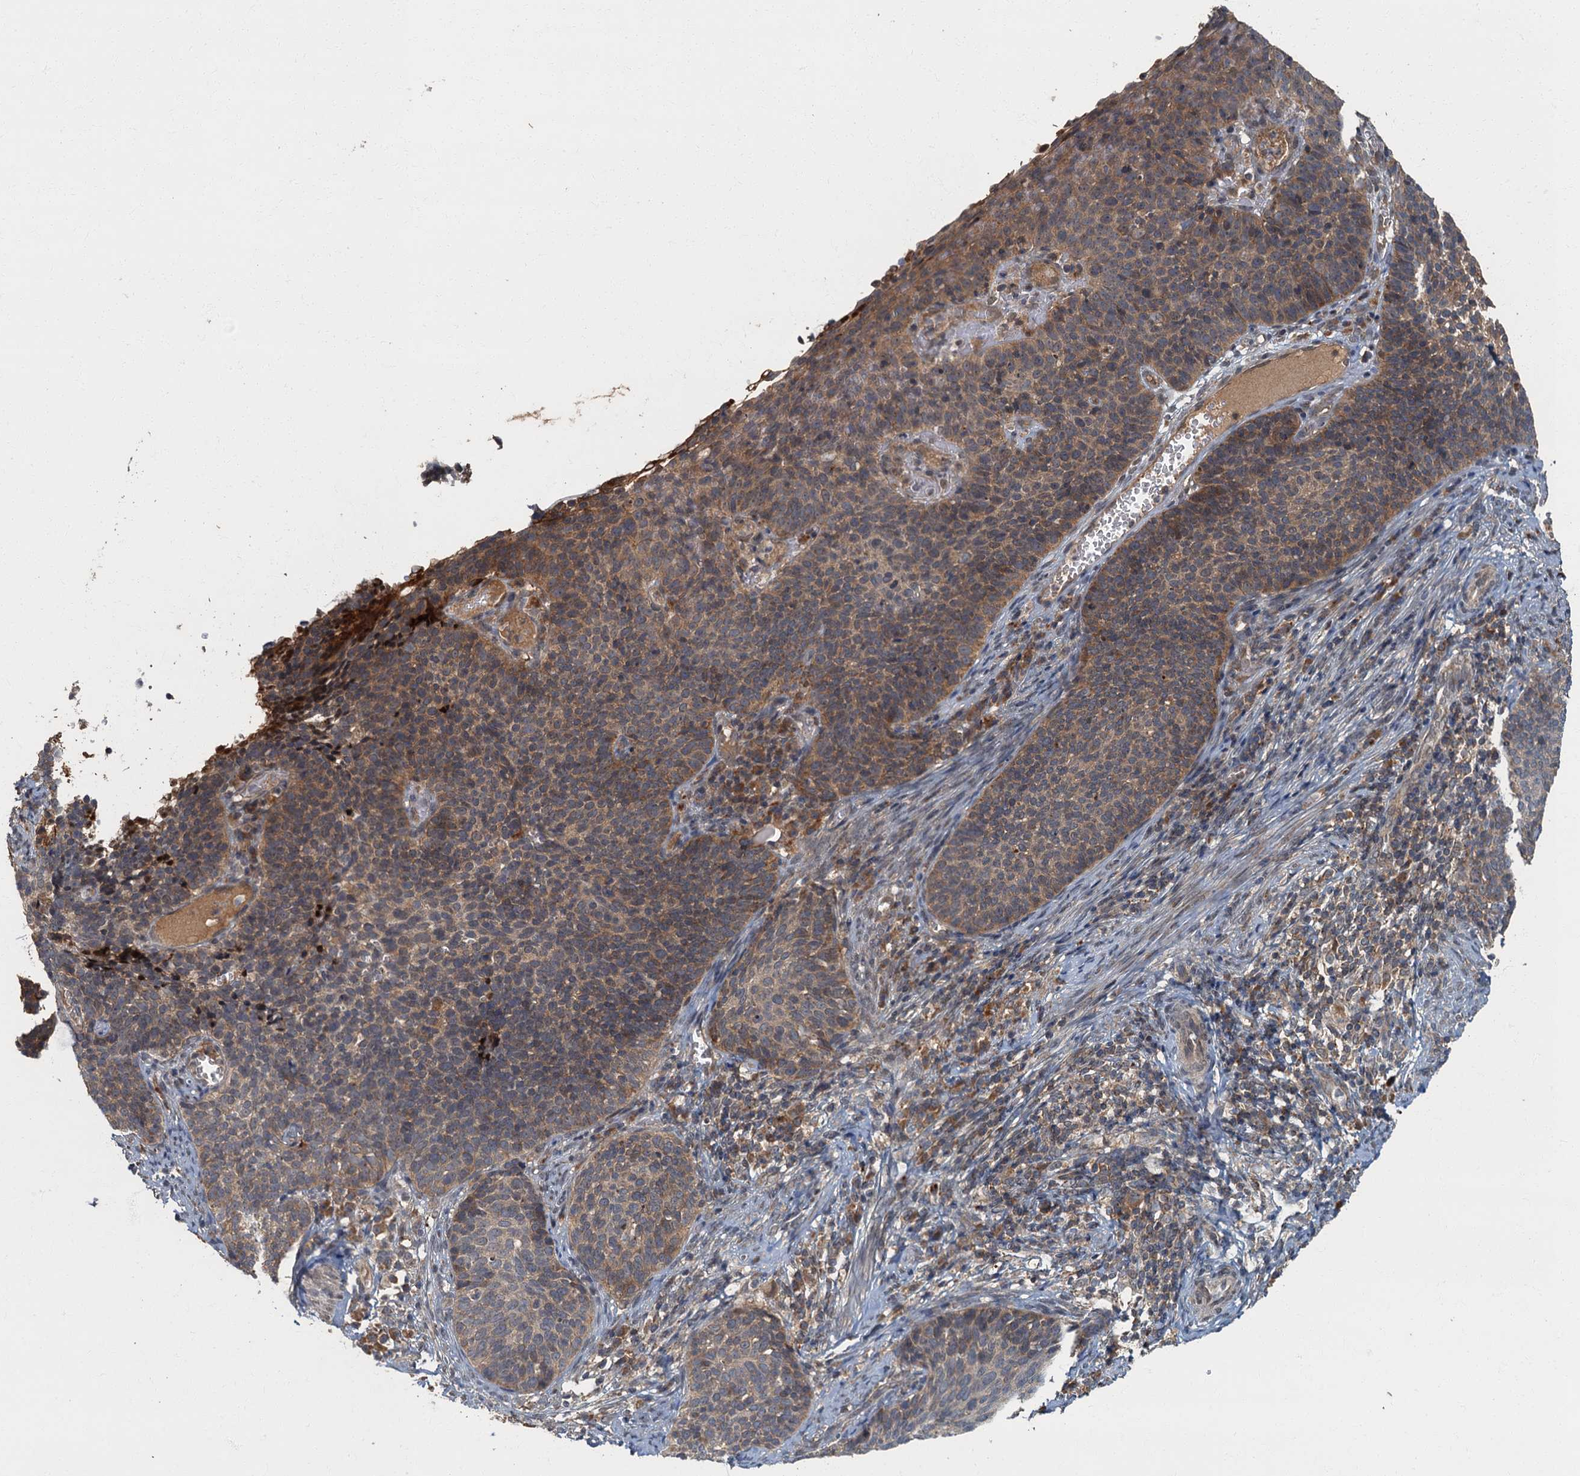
{"staining": {"intensity": "moderate", "quantity": ">75%", "location": "cytoplasmic/membranous"}, "tissue": "cervical cancer", "cell_type": "Tumor cells", "image_type": "cancer", "snomed": [{"axis": "morphology", "description": "Normal tissue, NOS"}, {"axis": "morphology", "description": "Squamous cell carcinoma, NOS"}, {"axis": "topography", "description": "Cervix"}], "caption": "Brown immunohistochemical staining in cervical cancer (squamous cell carcinoma) shows moderate cytoplasmic/membranous staining in about >75% of tumor cells. The protein is stained brown, and the nuclei are stained in blue (DAB IHC with brightfield microscopy, high magnification).", "gene": "WDCP", "patient": {"sex": "female", "age": 39}}